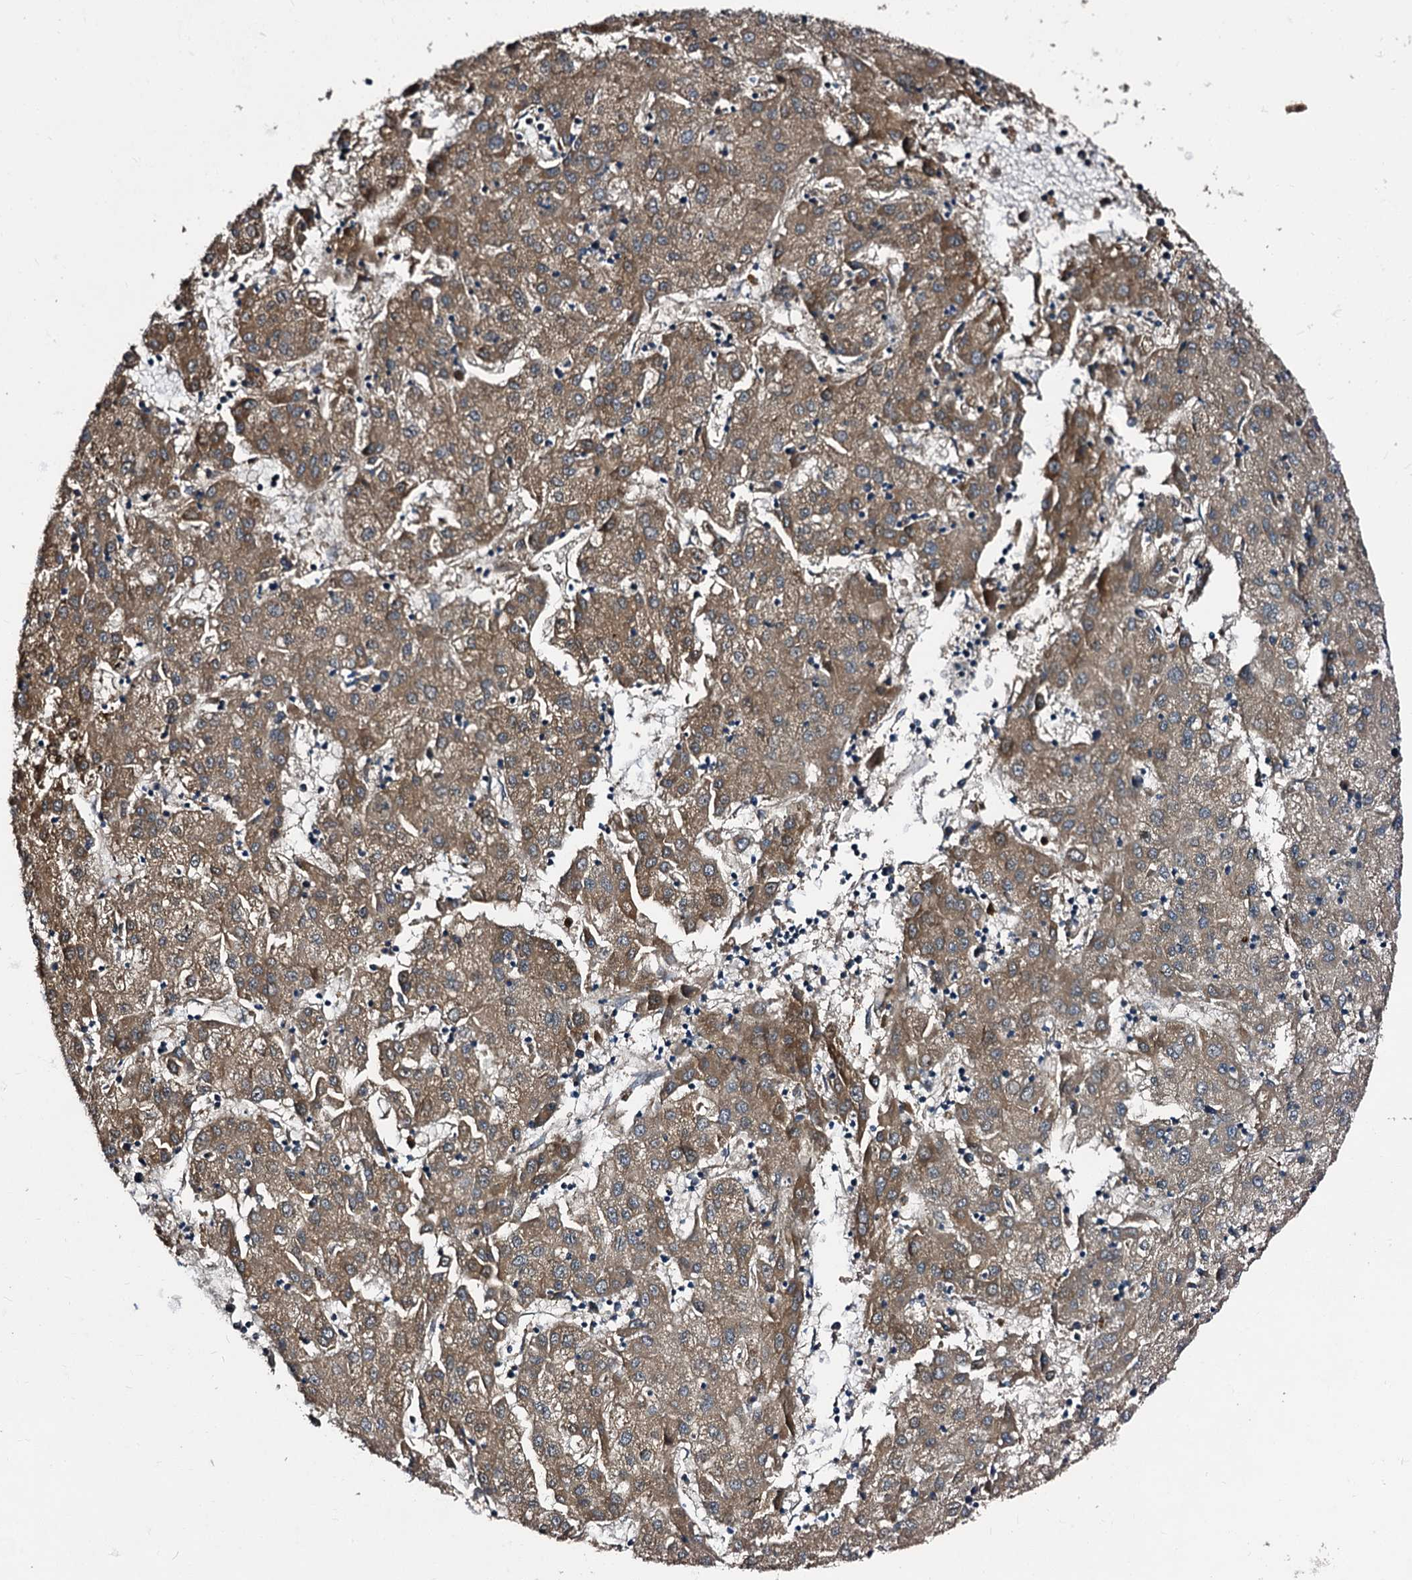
{"staining": {"intensity": "moderate", "quantity": ">75%", "location": "cytoplasmic/membranous"}, "tissue": "liver cancer", "cell_type": "Tumor cells", "image_type": "cancer", "snomed": [{"axis": "morphology", "description": "Carcinoma, Hepatocellular, NOS"}, {"axis": "topography", "description": "Liver"}], "caption": "Liver hepatocellular carcinoma tissue shows moderate cytoplasmic/membranous positivity in approximately >75% of tumor cells", "gene": "PEX5", "patient": {"sex": "male", "age": 72}}